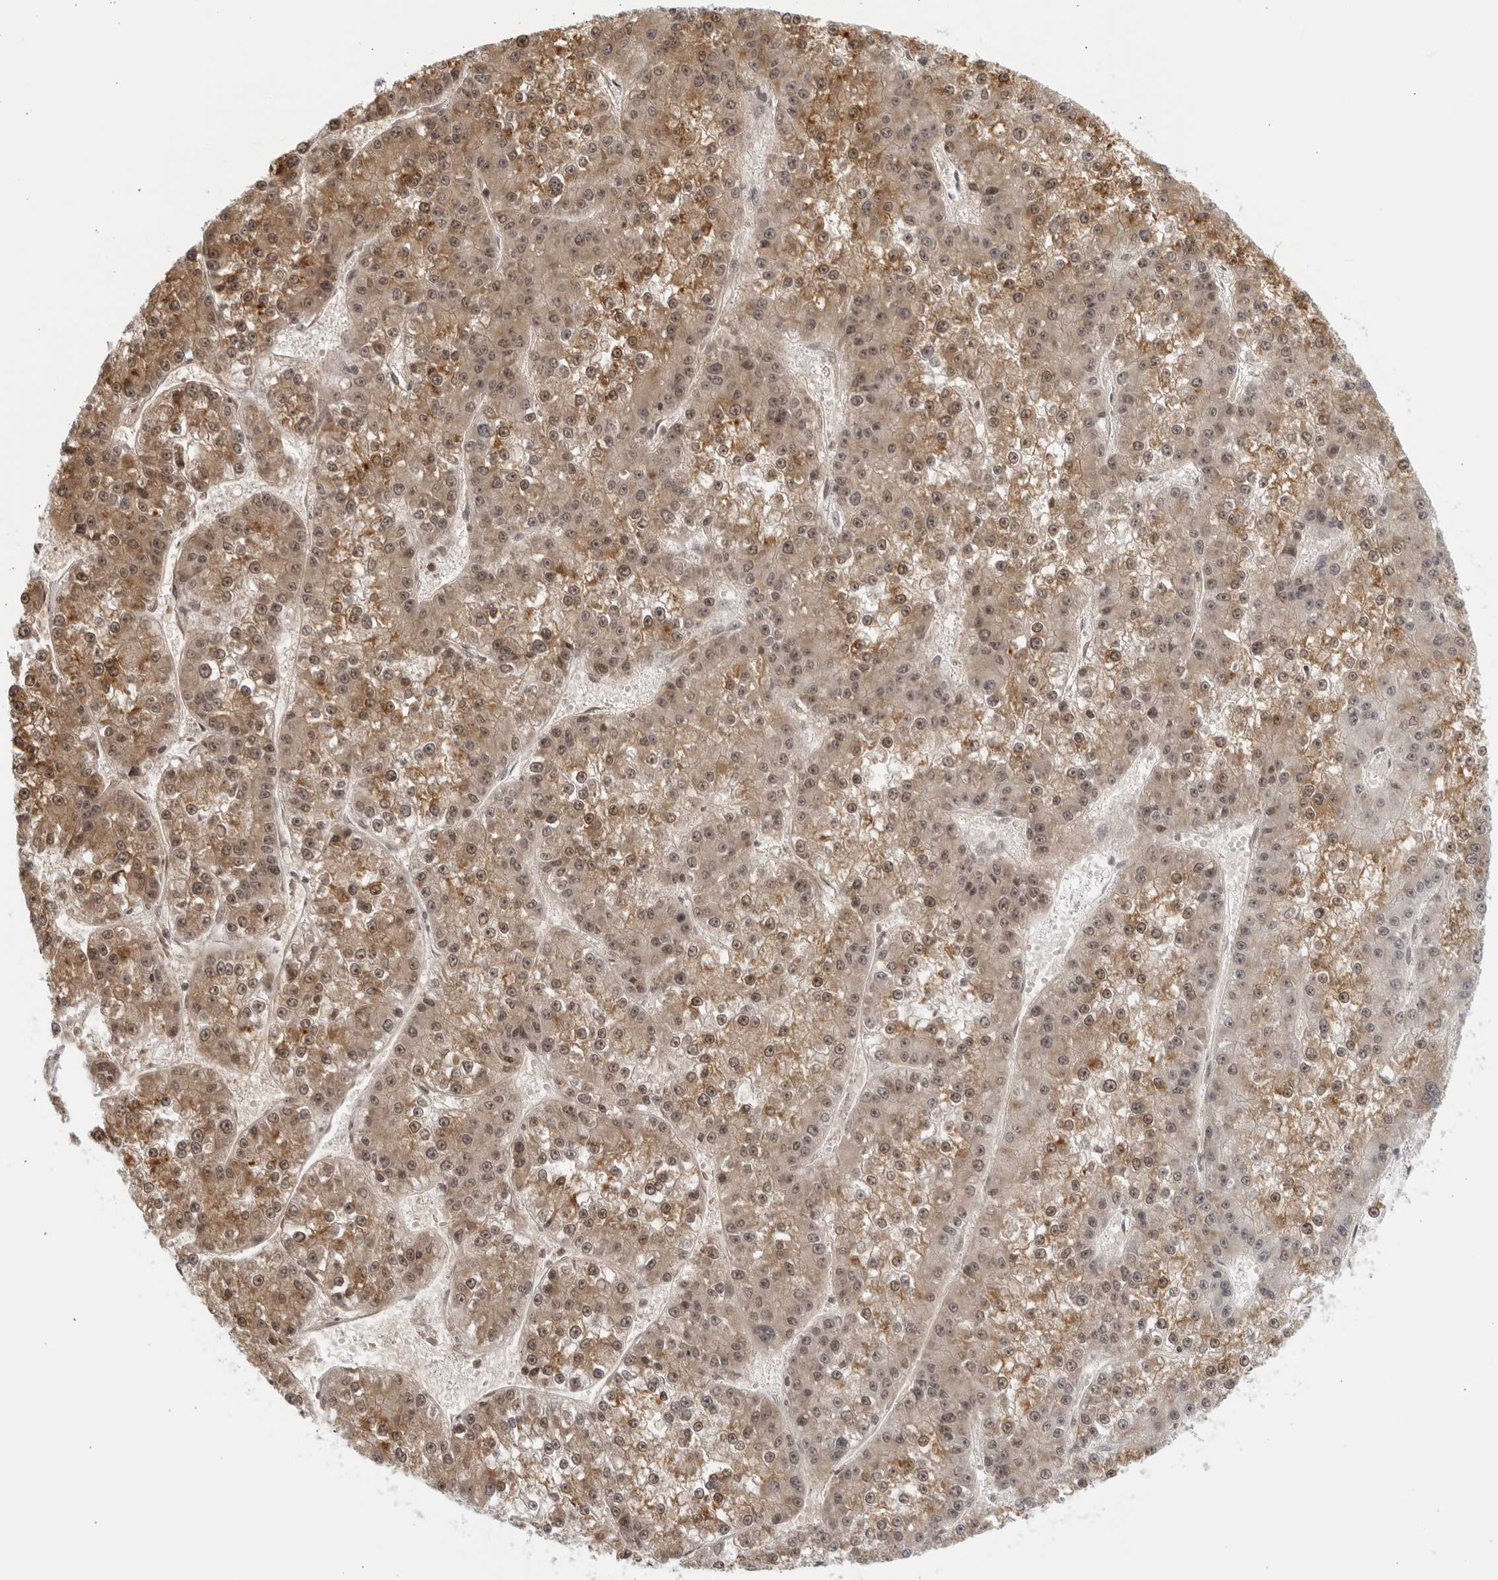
{"staining": {"intensity": "moderate", "quantity": ">75%", "location": "cytoplasmic/membranous,nuclear"}, "tissue": "liver cancer", "cell_type": "Tumor cells", "image_type": "cancer", "snomed": [{"axis": "morphology", "description": "Carcinoma, Hepatocellular, NOS"}, {"axis": "topography", "description": "Liver"}], "caption": "Liver hepatocellular carcinoma stained with a brown dye exhibits moderate cytoplasmic/membranous and nuclear positive positivity in about >75% of tumor cells.", "gene": "RAB11FIP3", "patient": {"sex": "female", "age": 73}}